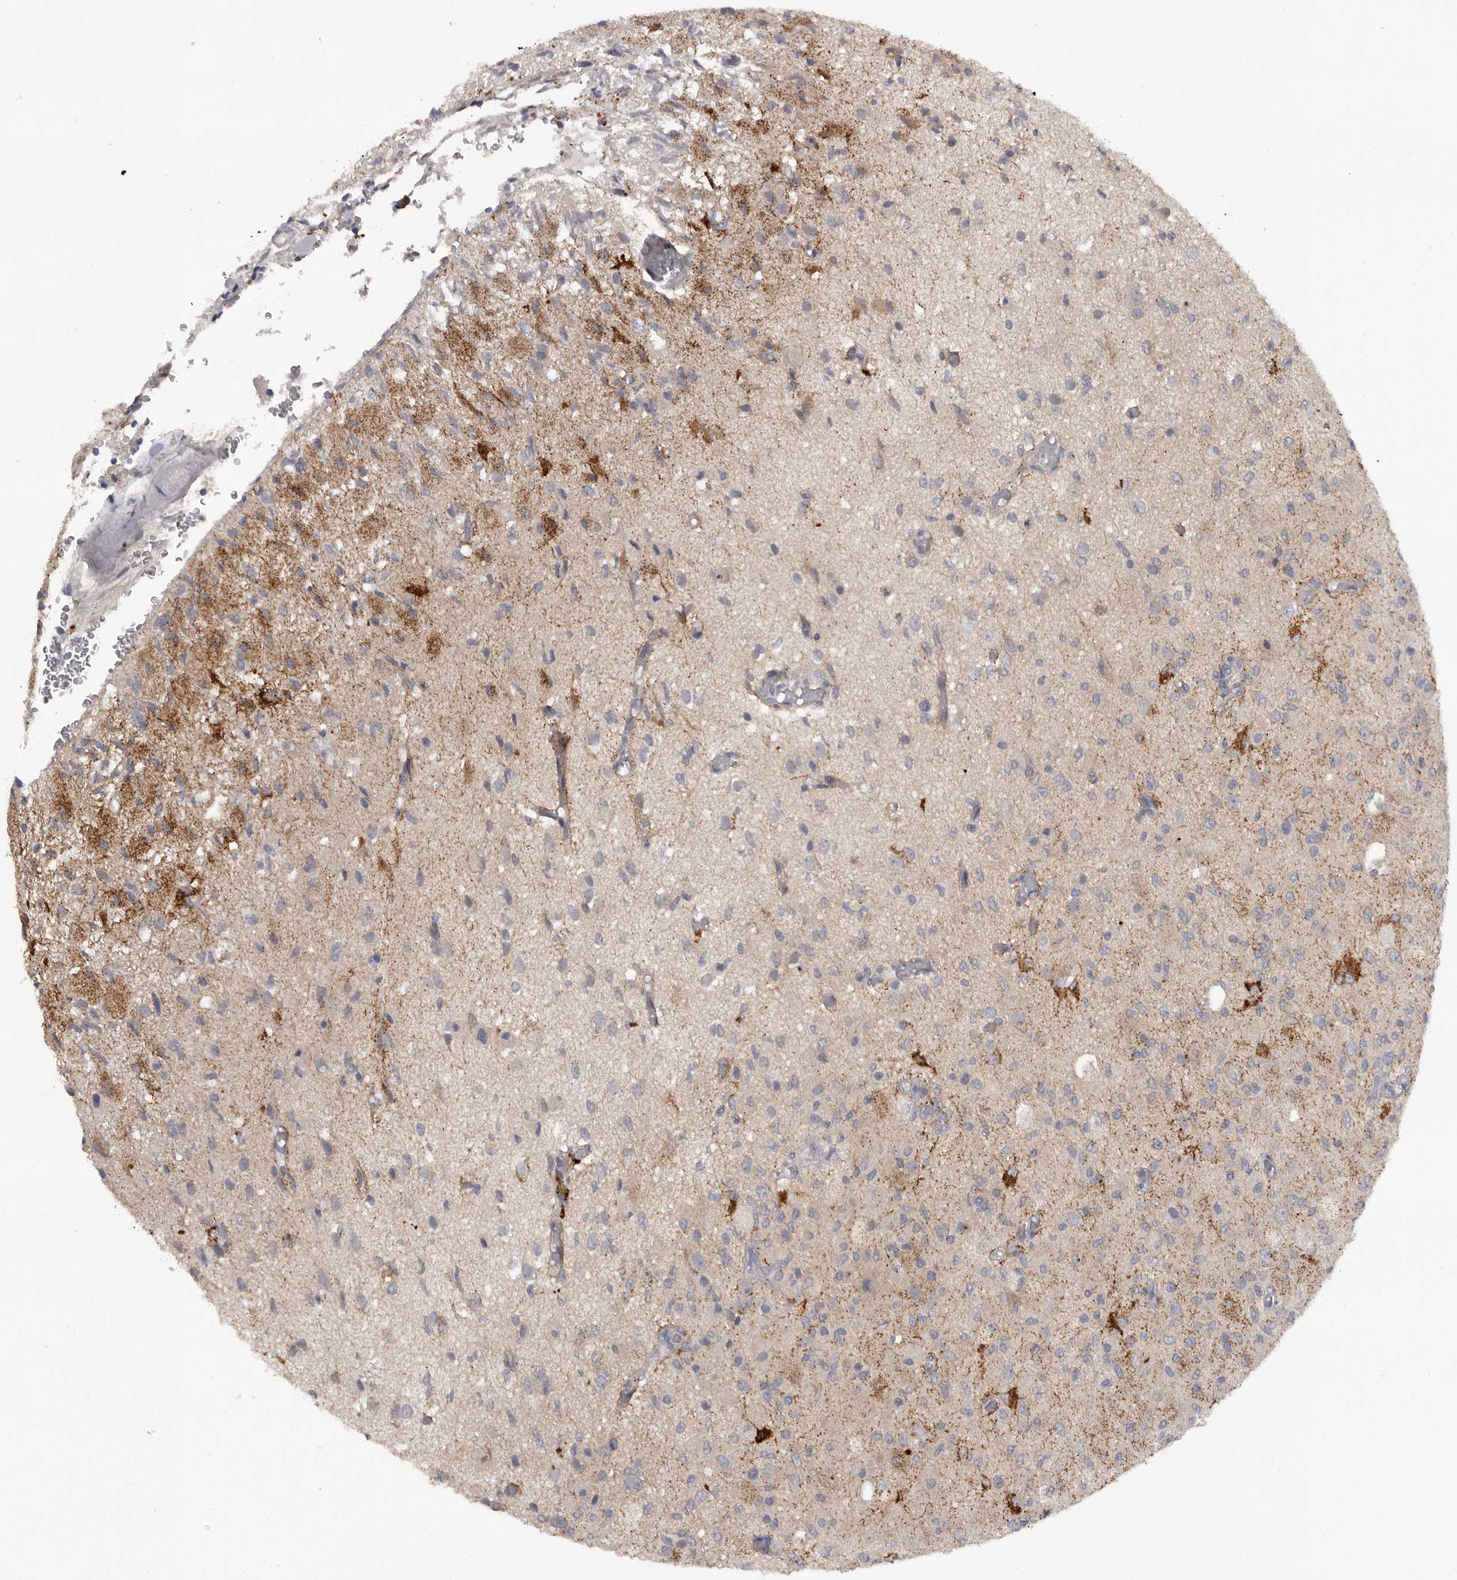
{"staining": {"intensity": "negative", "quantity": "none", "location": "none"}, "tissue": "glioma", "cell_type": "Tumor cells", "image_type": "cancer", "snomed": [{"axis": "morphology", "description": "Normal tissue, NOS"}, {"axis": "morphology", "description": "Glioma, malignant, High grade"}, {"axis": "topography", "description": "Cerebral cortex"}], "caption": "A high-resolution micrograph shows IHC staining of glioma, which reveals no significant staining in tumor cells. Brightfield microscopy of immunohistochemistry stained with DAB (3,3'-diaminobenzidine) (brown) and hematoxylin (blue), captured at high magnification.", "gene": "DHDDS", "patient": {"sex": "male", "age": 77}}